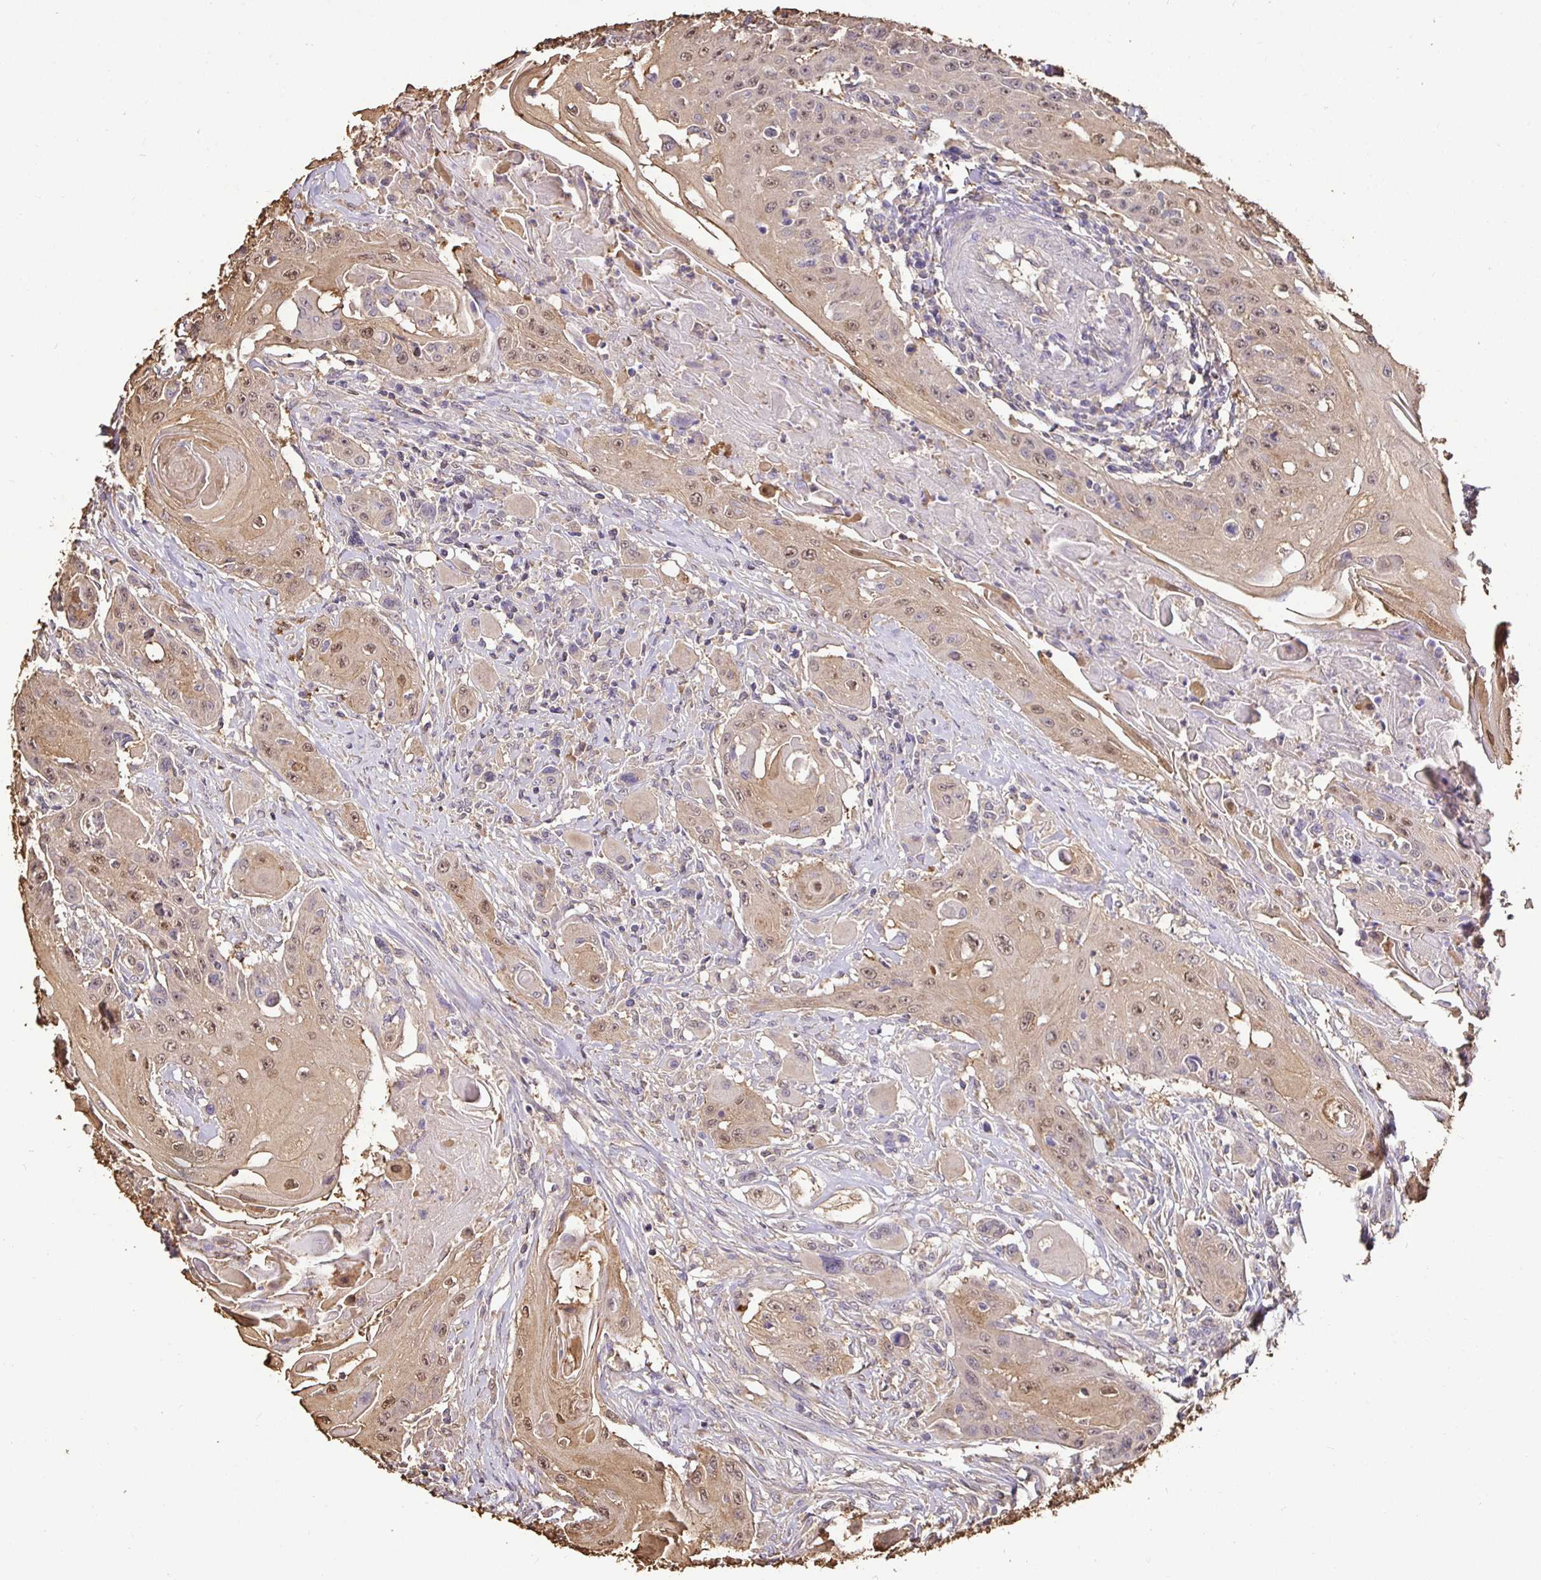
{"staining": {"intensity": "moderate", "quantity": ">75%", "location": "cytoplasmic/membranous,nuclear"}, "tissue": "head and neck cancer", "cell_type": "Tumor cells", "image_type": "cancer", "snomed": [{"axis": "morphology", "description": "Squamous cell carcinoma, NOS"}, {"axis": "topography", "description": "Oral tissue"}, {"axis": "topography", "description": "Head-Neck"}, {"axis": "topography", "description": "Neck, NOS"}], "caption": "Protein staining of squamous cell carcinoma (head and neck) tissue displays moderate cytoplasmic/membranous and nuclear expression in about >75% of tumor cells.", "gene": "MAPK8IP3", "patient": {"sex": "female", "age": 55}}